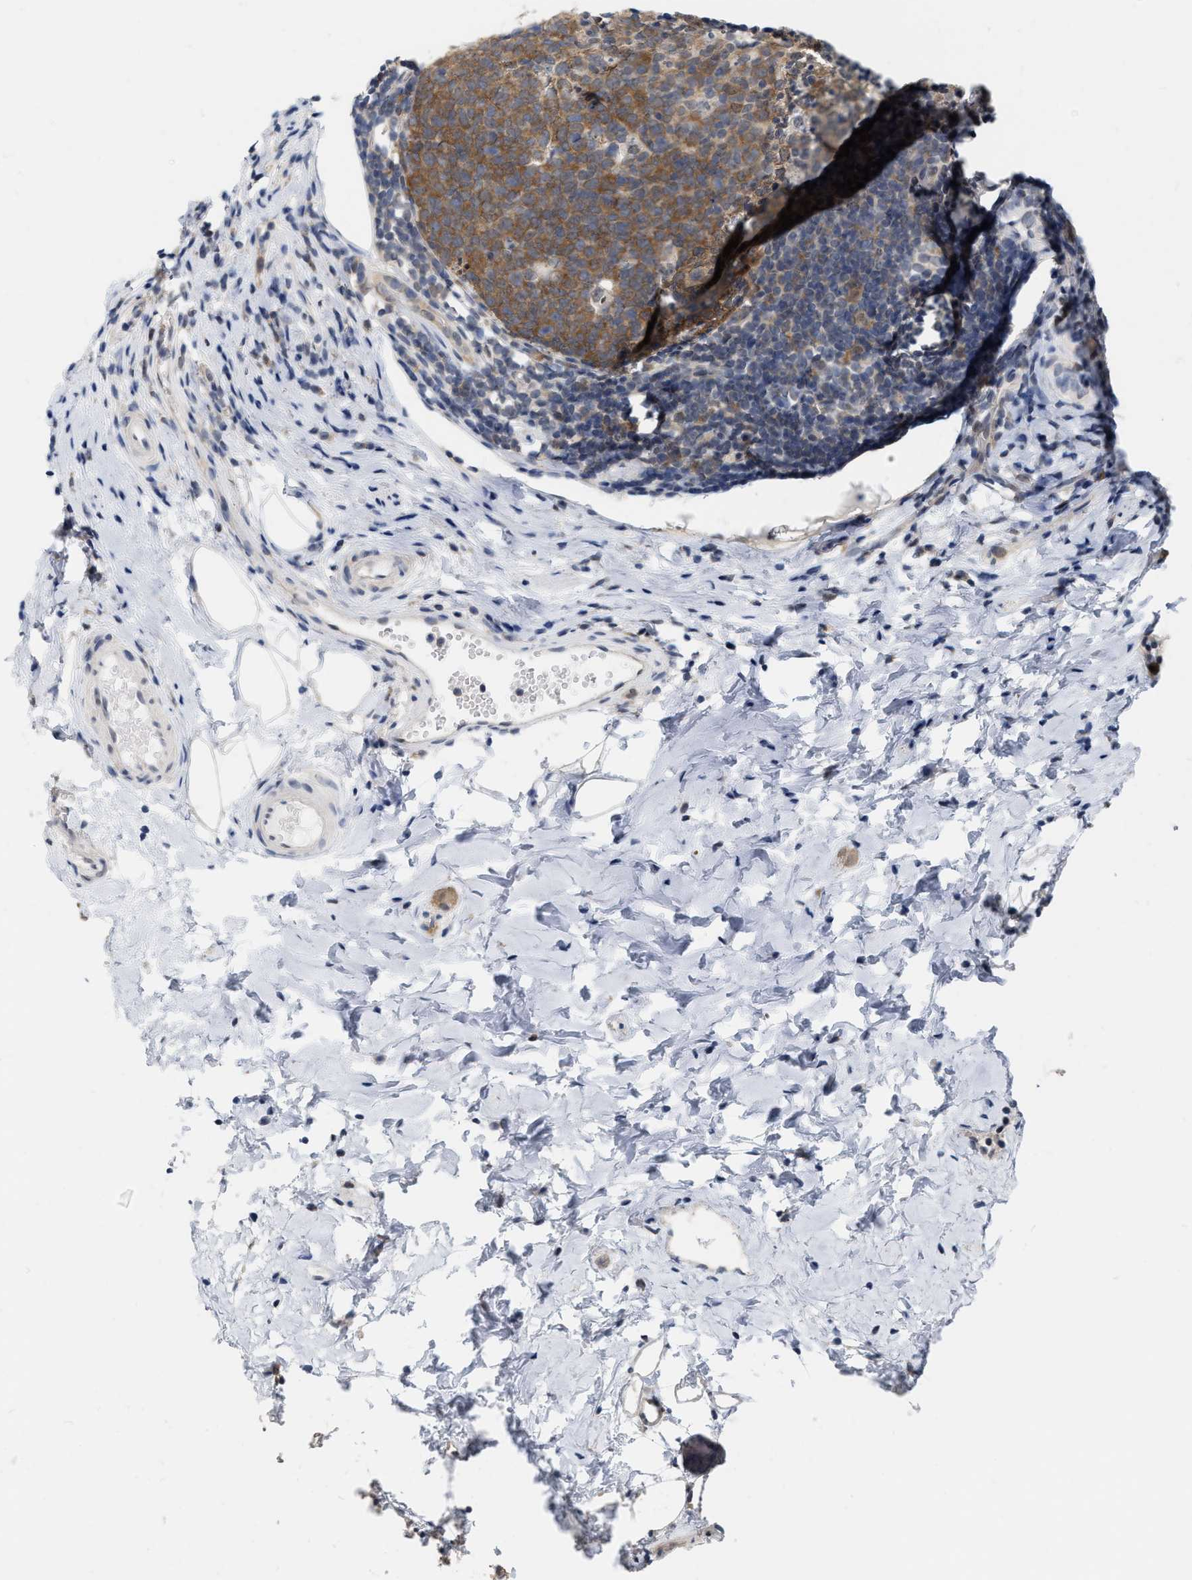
{"staining": {"intensity": "moderate", "quantity": ">75%", "location": "cytoplasmic/membranous"}, "tissue": "appendix", "cell_type": "Glandular cells", "image_type": "normal", "snomed": [{"axis": "morphology", "description": "Normal tissue, NOS"}, {"axis": "topography", "description": "Appendix"}], "caption": "Immunohistochemistry staining of normal appendix, which demonstrates medium levels of moderate cytoplasmic/membranous positivity in about >75% of glandular cells indicating moderate cytoplasmic/membranous protein staining. The staining was performed using DAB (brown) for protein detection and nuclei were counterstained in hematoxylin (blue).", "gene": "RUVBL1", "patient": {"sex": "female", "age": 20}}